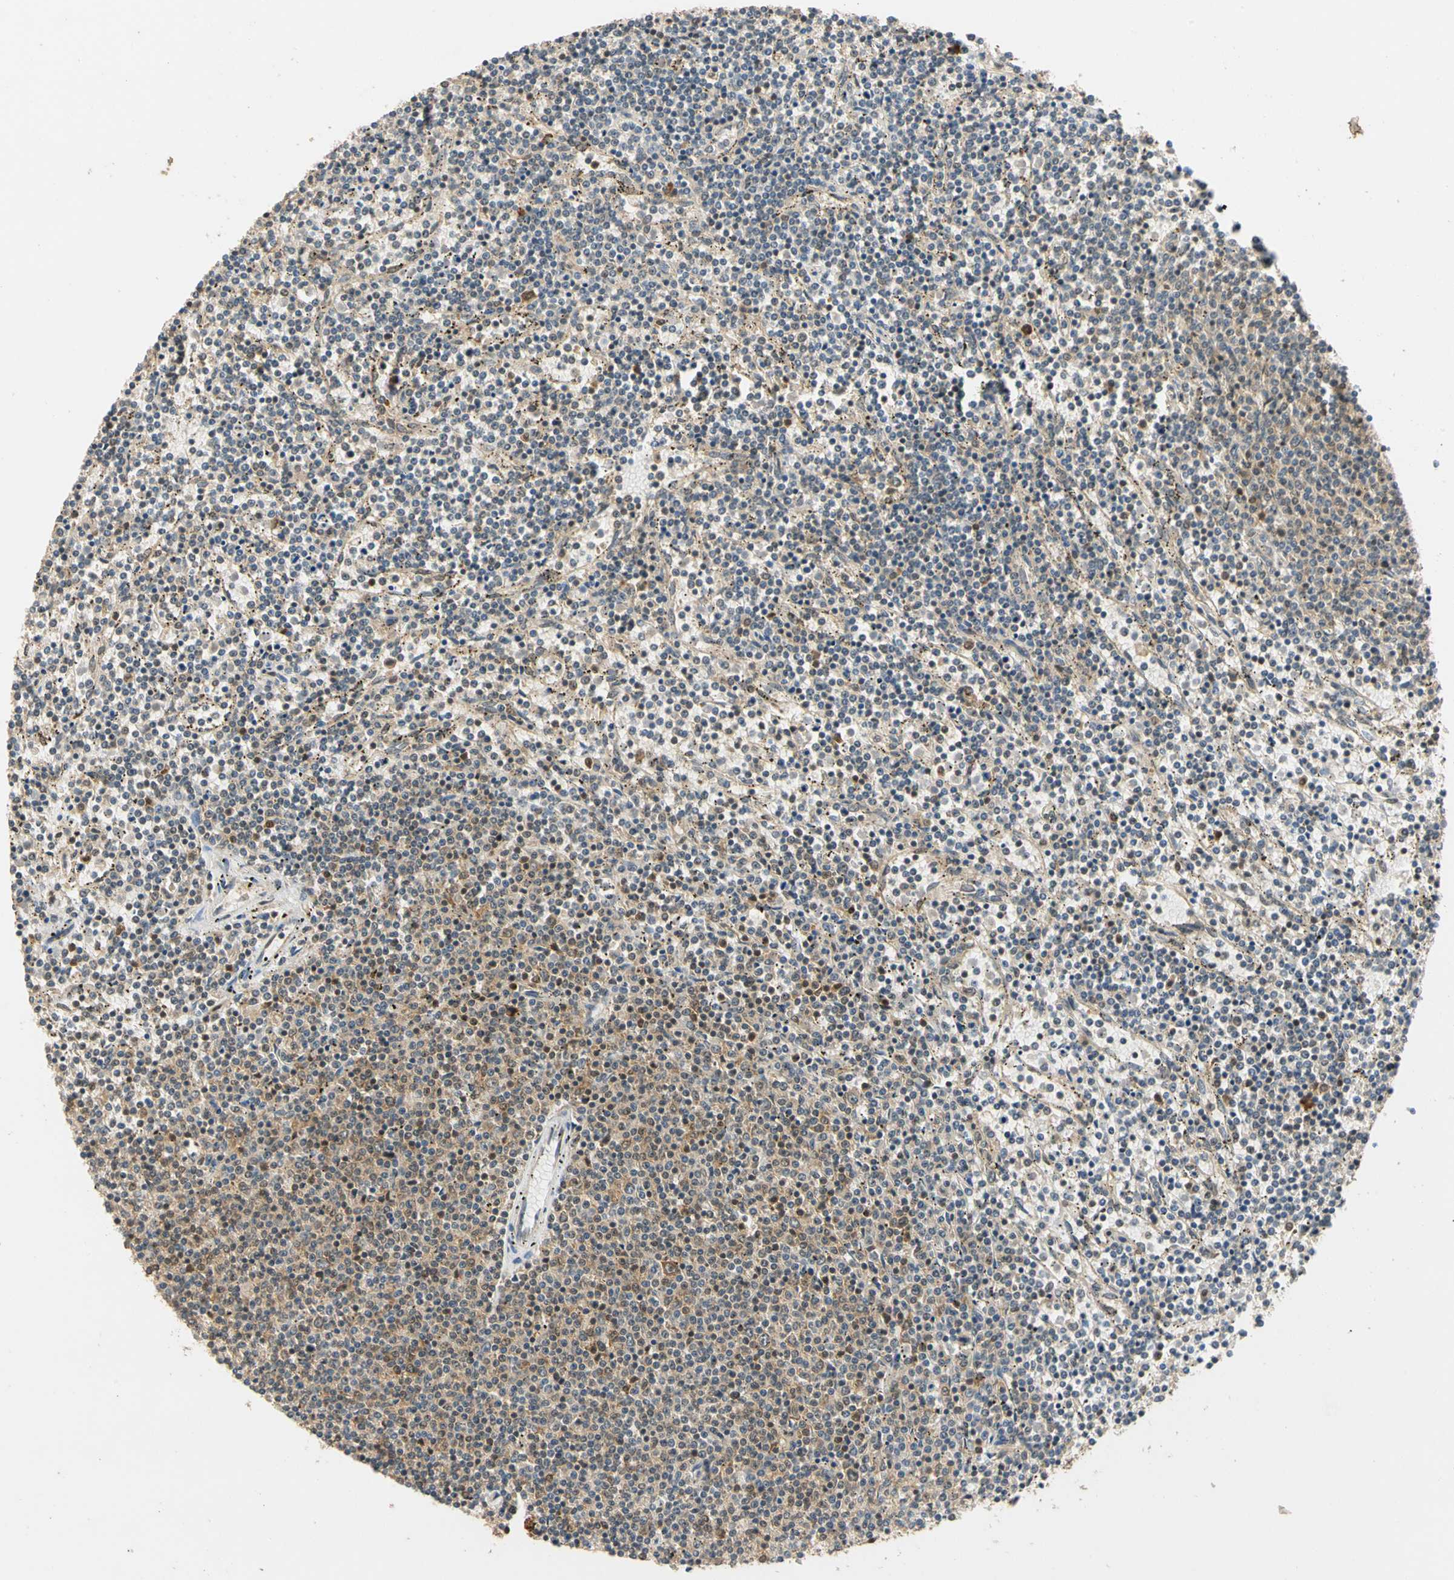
{"staining": {"intensity": "moderate", "quantity": "25%-75%", "location": "cytoplasmic/membranous,nuclear"}, "tissue": "lymphoma", "cell_type": "Tumor cells", "image_type": "cancer", "snomed": [{"axis": "morphology", "description": "Malignant lymphoma, non-Hodgkin's type, Low grade"}, {"axis": "topography", "description": "Spleen"}], "caption": "IHC of lymphoma reveals medium levels of moderate cytoplasmic/membranous and nuclear expression in approximately 25%-75% of tumor cells.", "gene": "QSER1", "patient": {"sex": "female", "age": 50}}